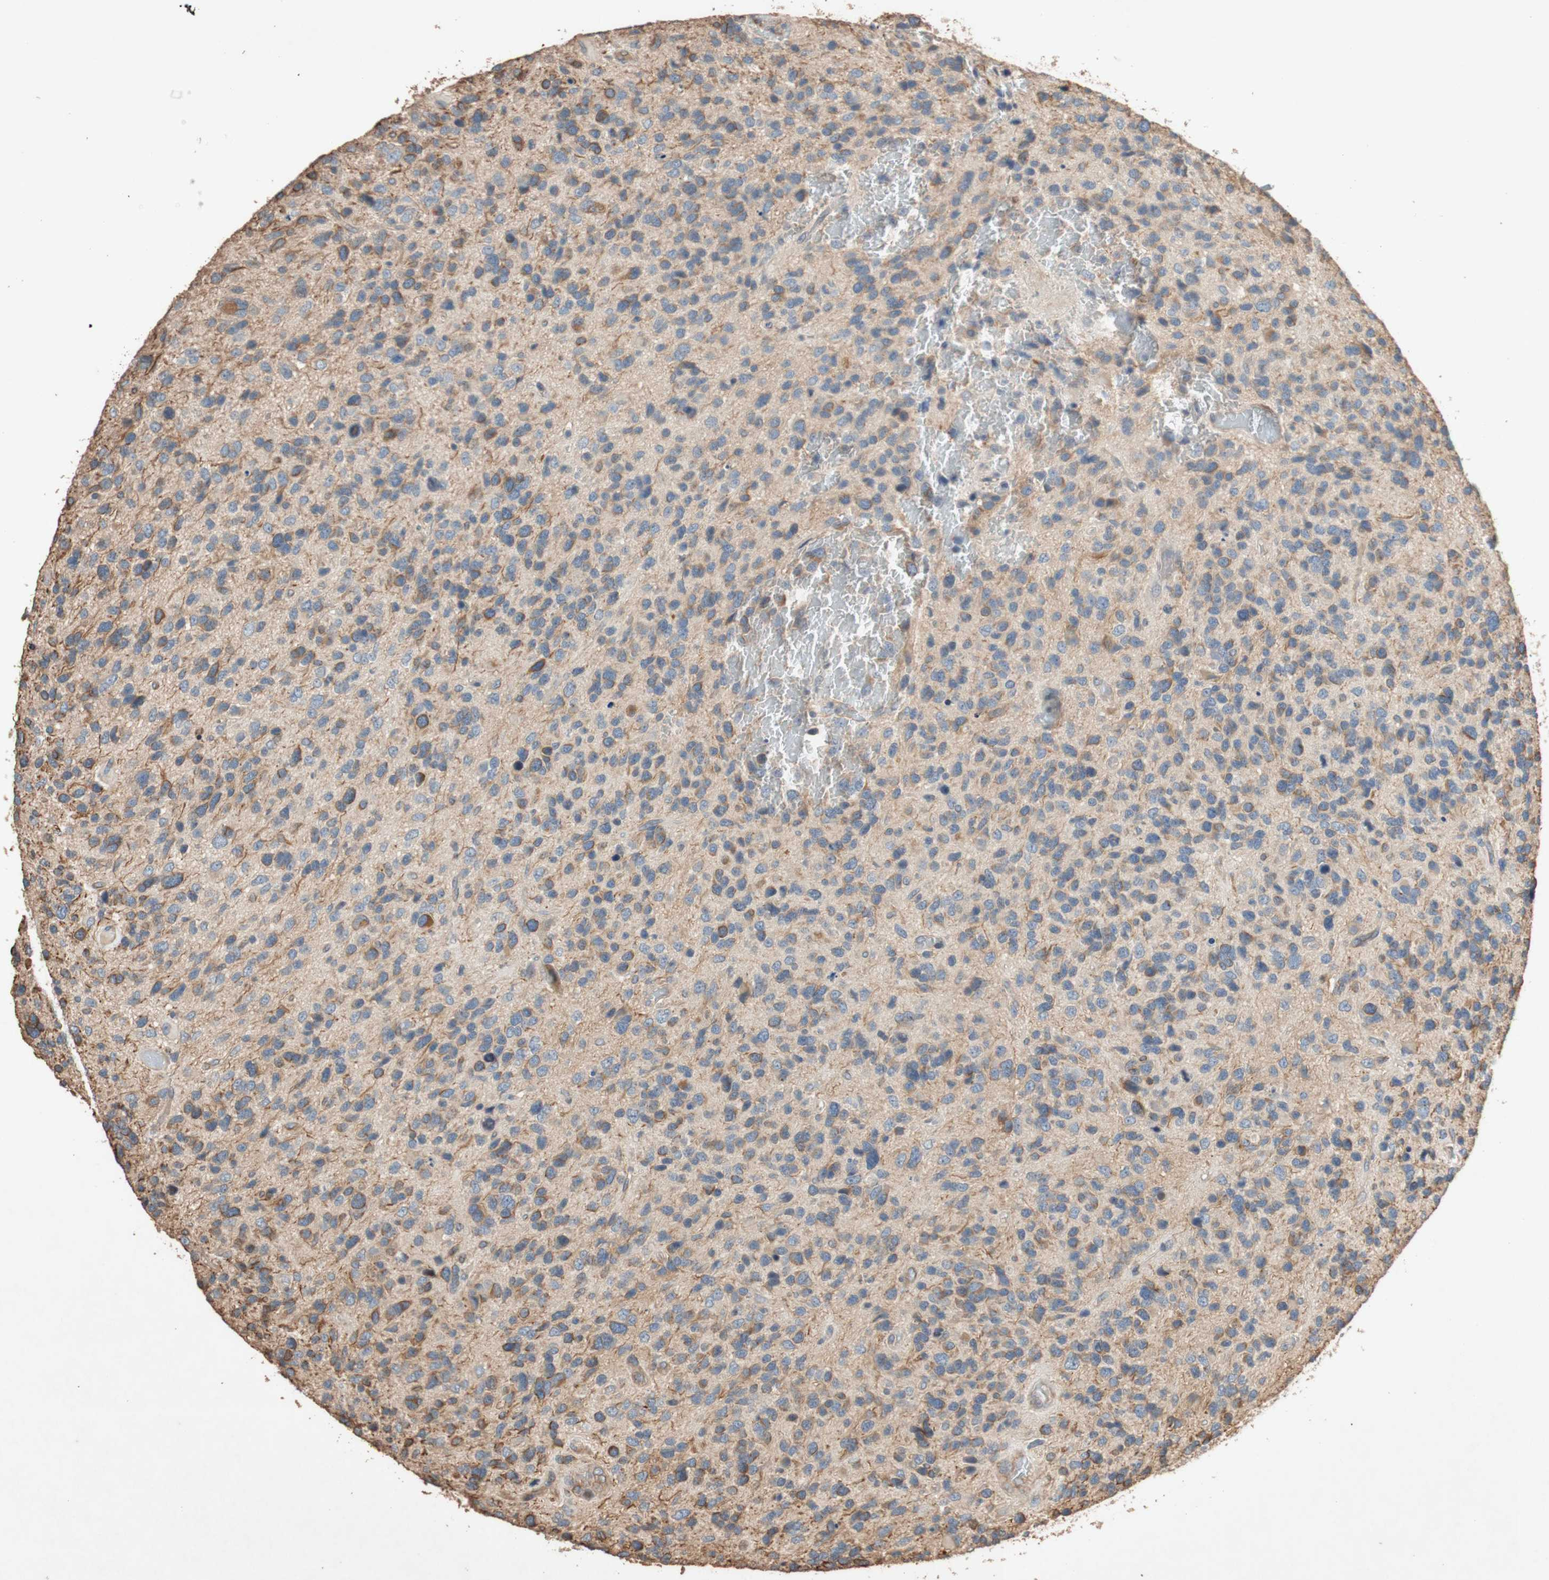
{"staining": {"intensity": "weak", "quantity": "25%-75%", "location": "cytoplasmic/membranous"}, "tissue": "glioma", "cell_type": "Tumor cells", "image_type": "cancer", "snomed": [{"axis": "morphology", "description": "Glioma, malignant, High grade"}, {"axis": "topography", "description": "Brain"}], "caption": "Immunohistochemical staining of human high-grade glioma (malignant) displays low levels of weak cytoplasmic/membranous protein staining in about 25%-75% of tumor cells.", "gene": "TUBB", "patient": {"sex": "female", "age": 58}}